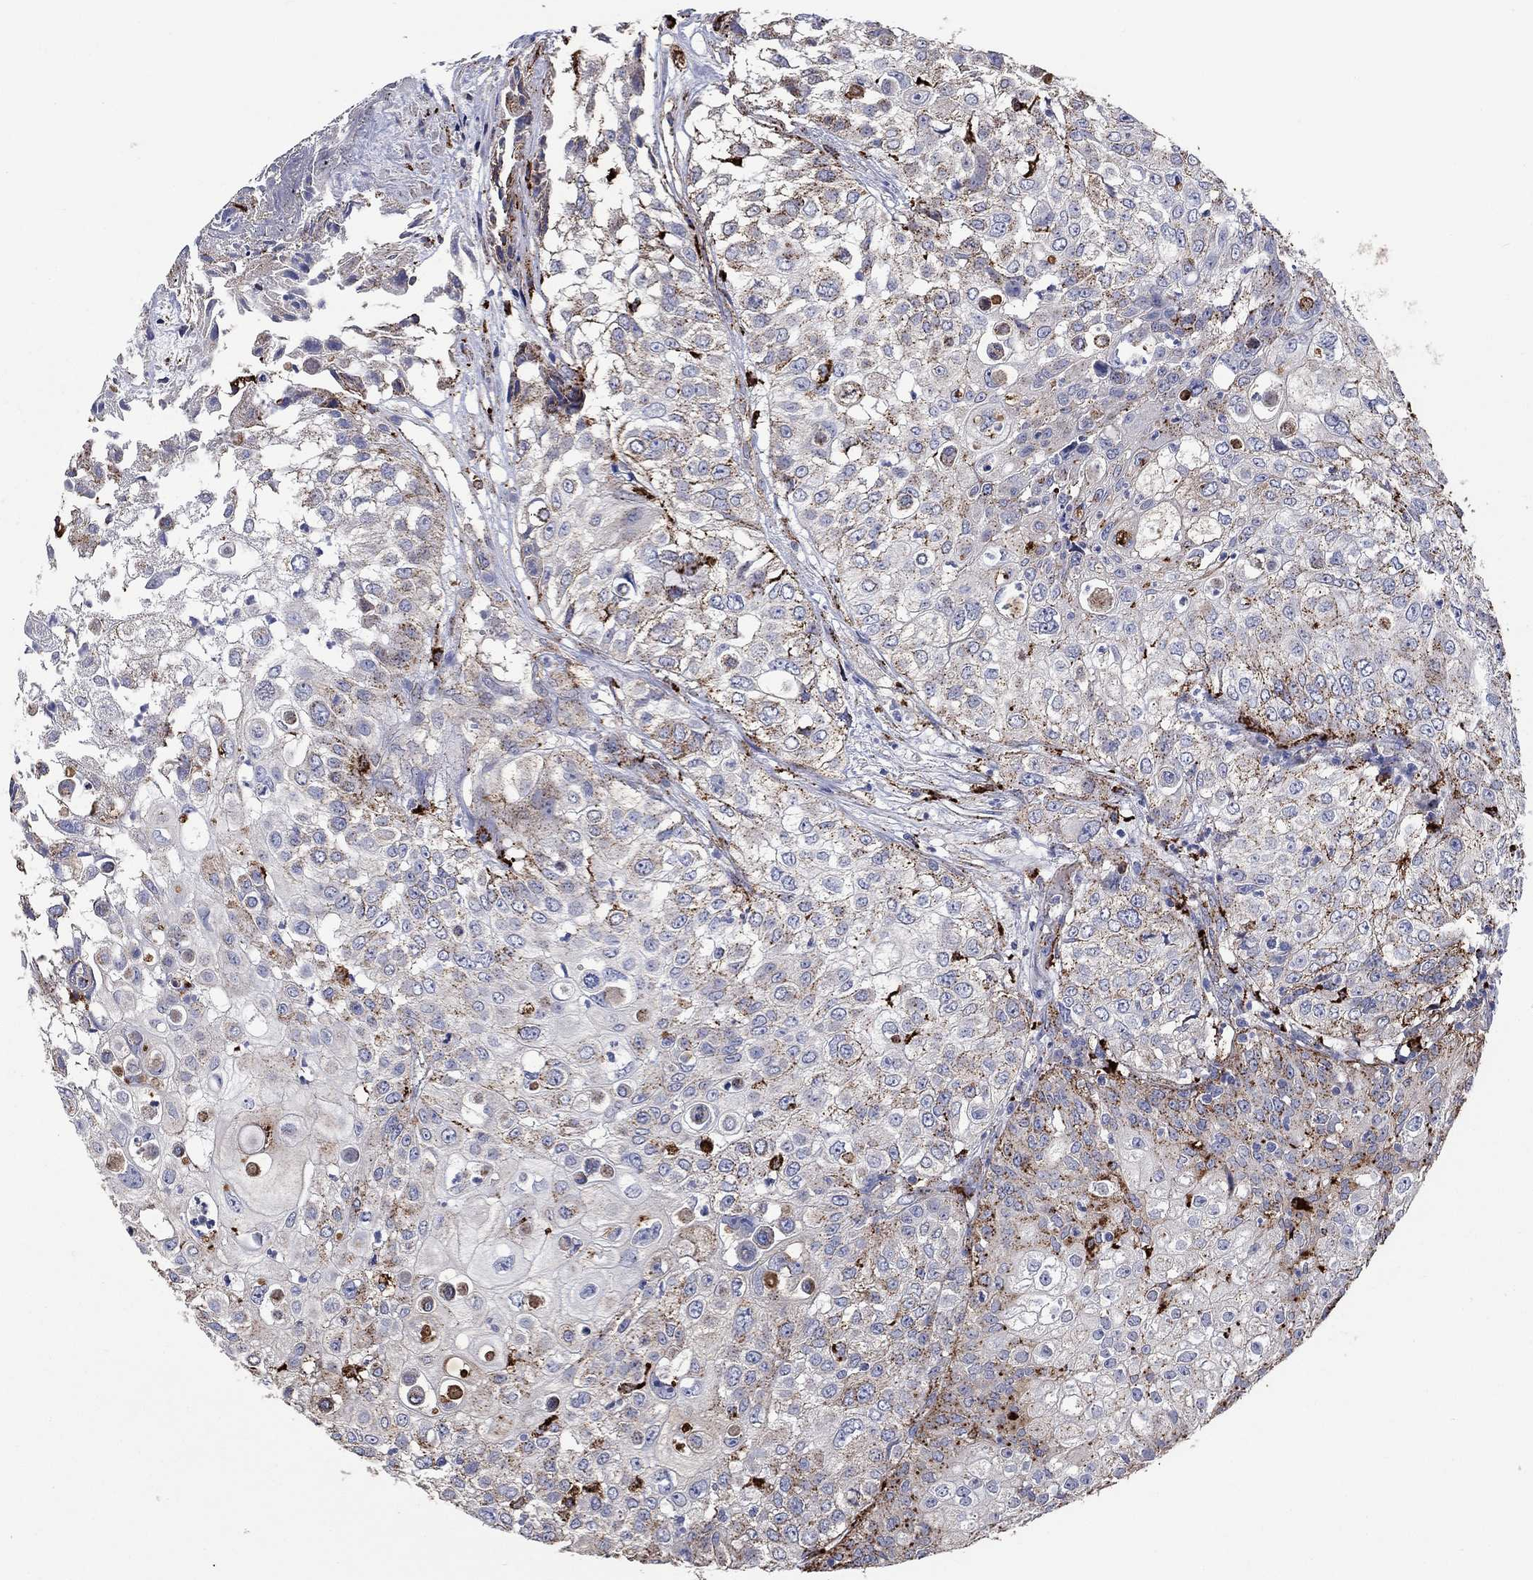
{"staining": {"intensity": "moderate", "quantity": "25%-75%", "location": "cytoplasmic/membranous"}, "tissue": "urothelial cancer", "cell_type": "Tumor cells", "image_type": "cancer", "snomed": [{"axis": "morphology", "description": "Urothelial carcinoma, High grade"}, {"axis": "topography", "description": "Urinary bladder"}], "caption": "IHC micrograph of urothelial carcinoma (high-grade) stained for a protein (brown), which displays medium levels of moderate cytoplasmic/membranous staining in approximately 25%-75% of tumor cells.", "gene": "CTSB", "patient": {"sex": "female", "age": 79}}